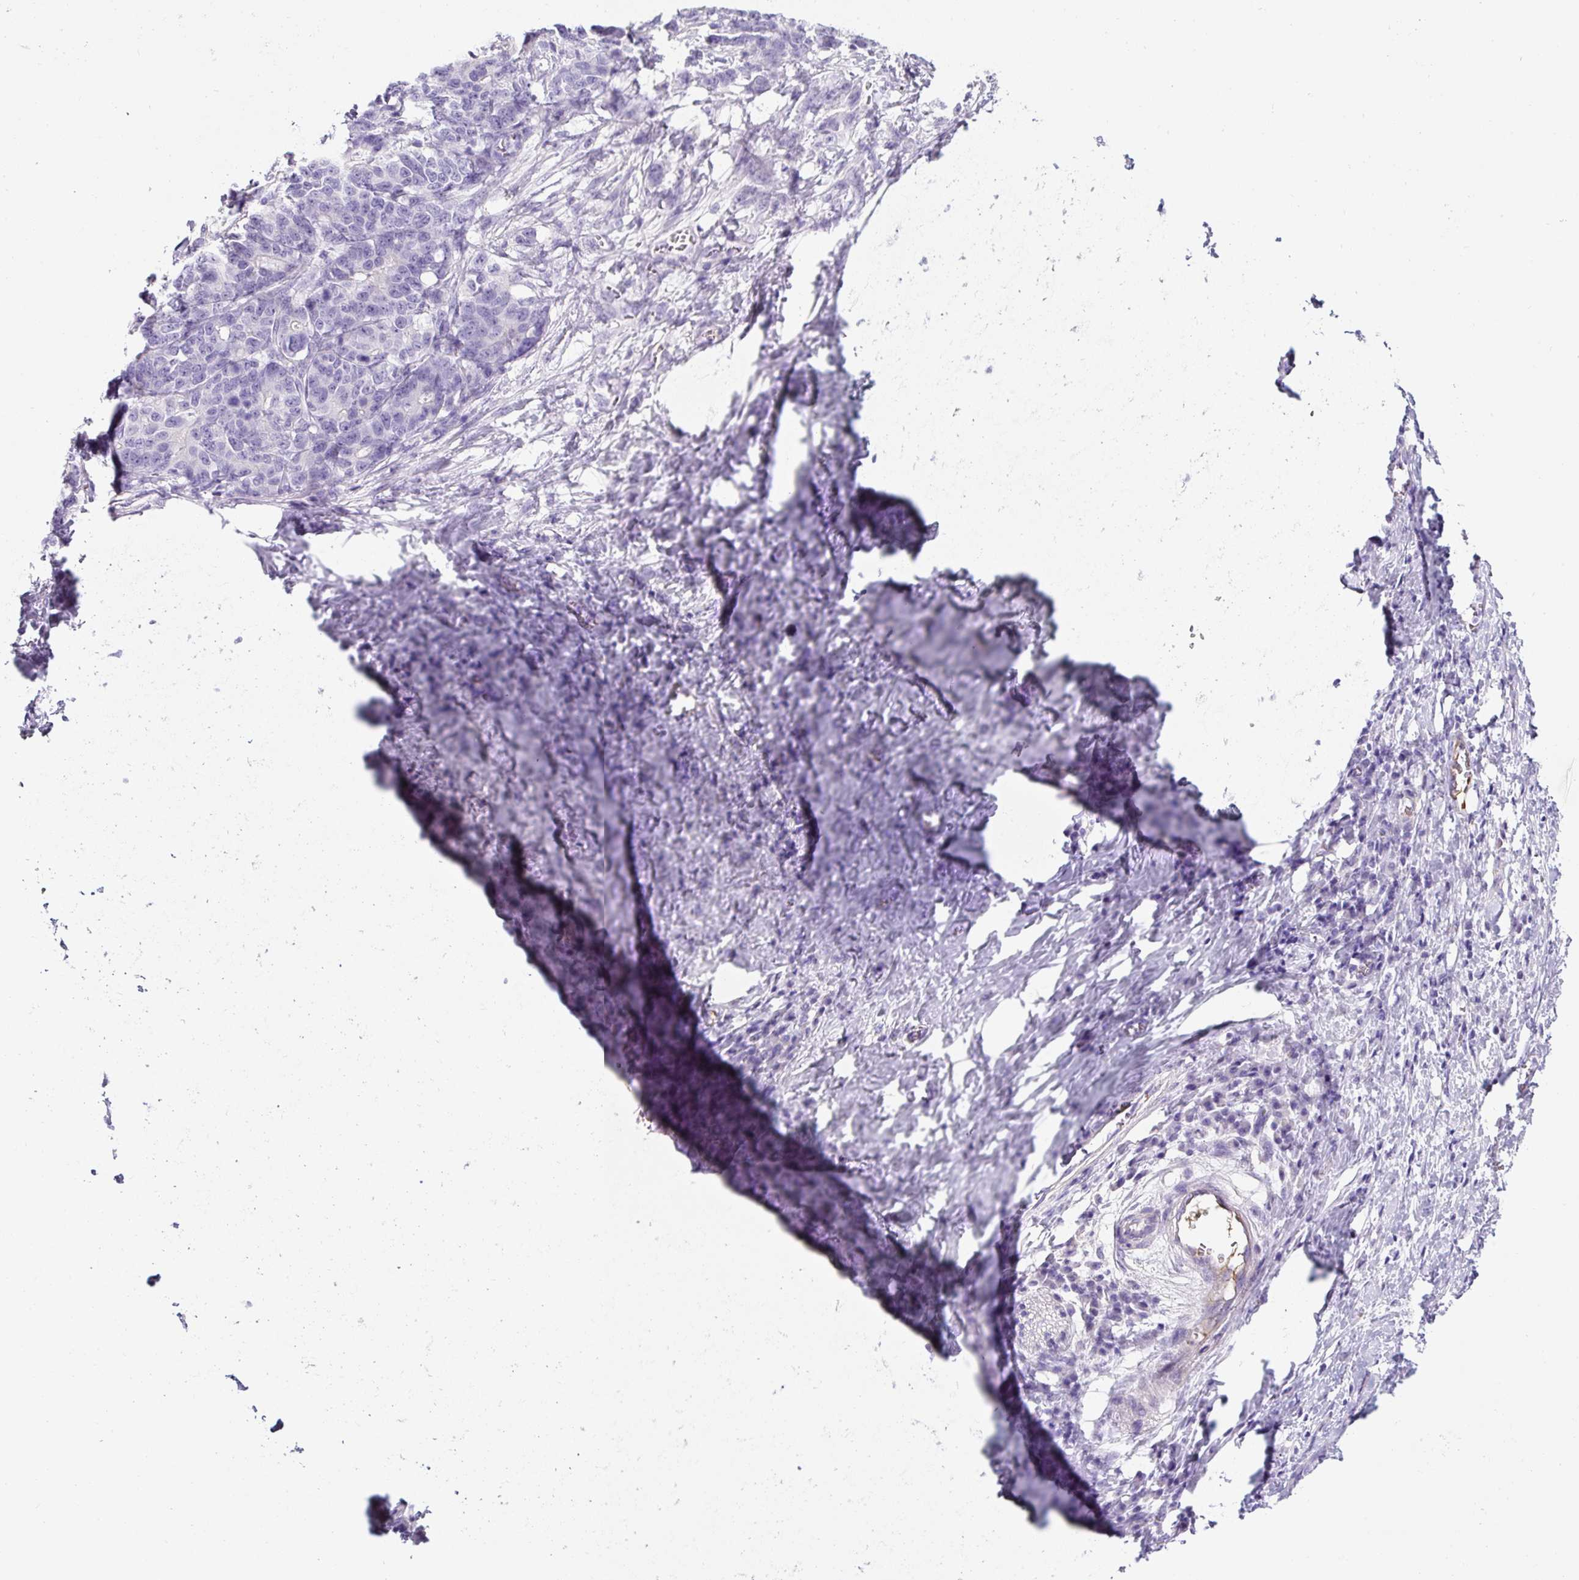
{"staining": {"intensity": "negative", "quantity": "none", "location": "none"}, "tissue": "stomach cancer", "cell_type": "Tumor cells", "image_type": "cancer", "snomed": [{"axis": "morphology", "description": "Normal tissue, NOS"}, {"axis": "morphology", "description": "Adenocarcinoma, NOS"}, {"axis": "topography", "description": "Stomach"}], "caption": "IHC of stomach cancer (adenocarcinoma) shows no positivity in tumor cells.", "gene": "OR14A2", "patient": {"sex": "female", "age": 64}}